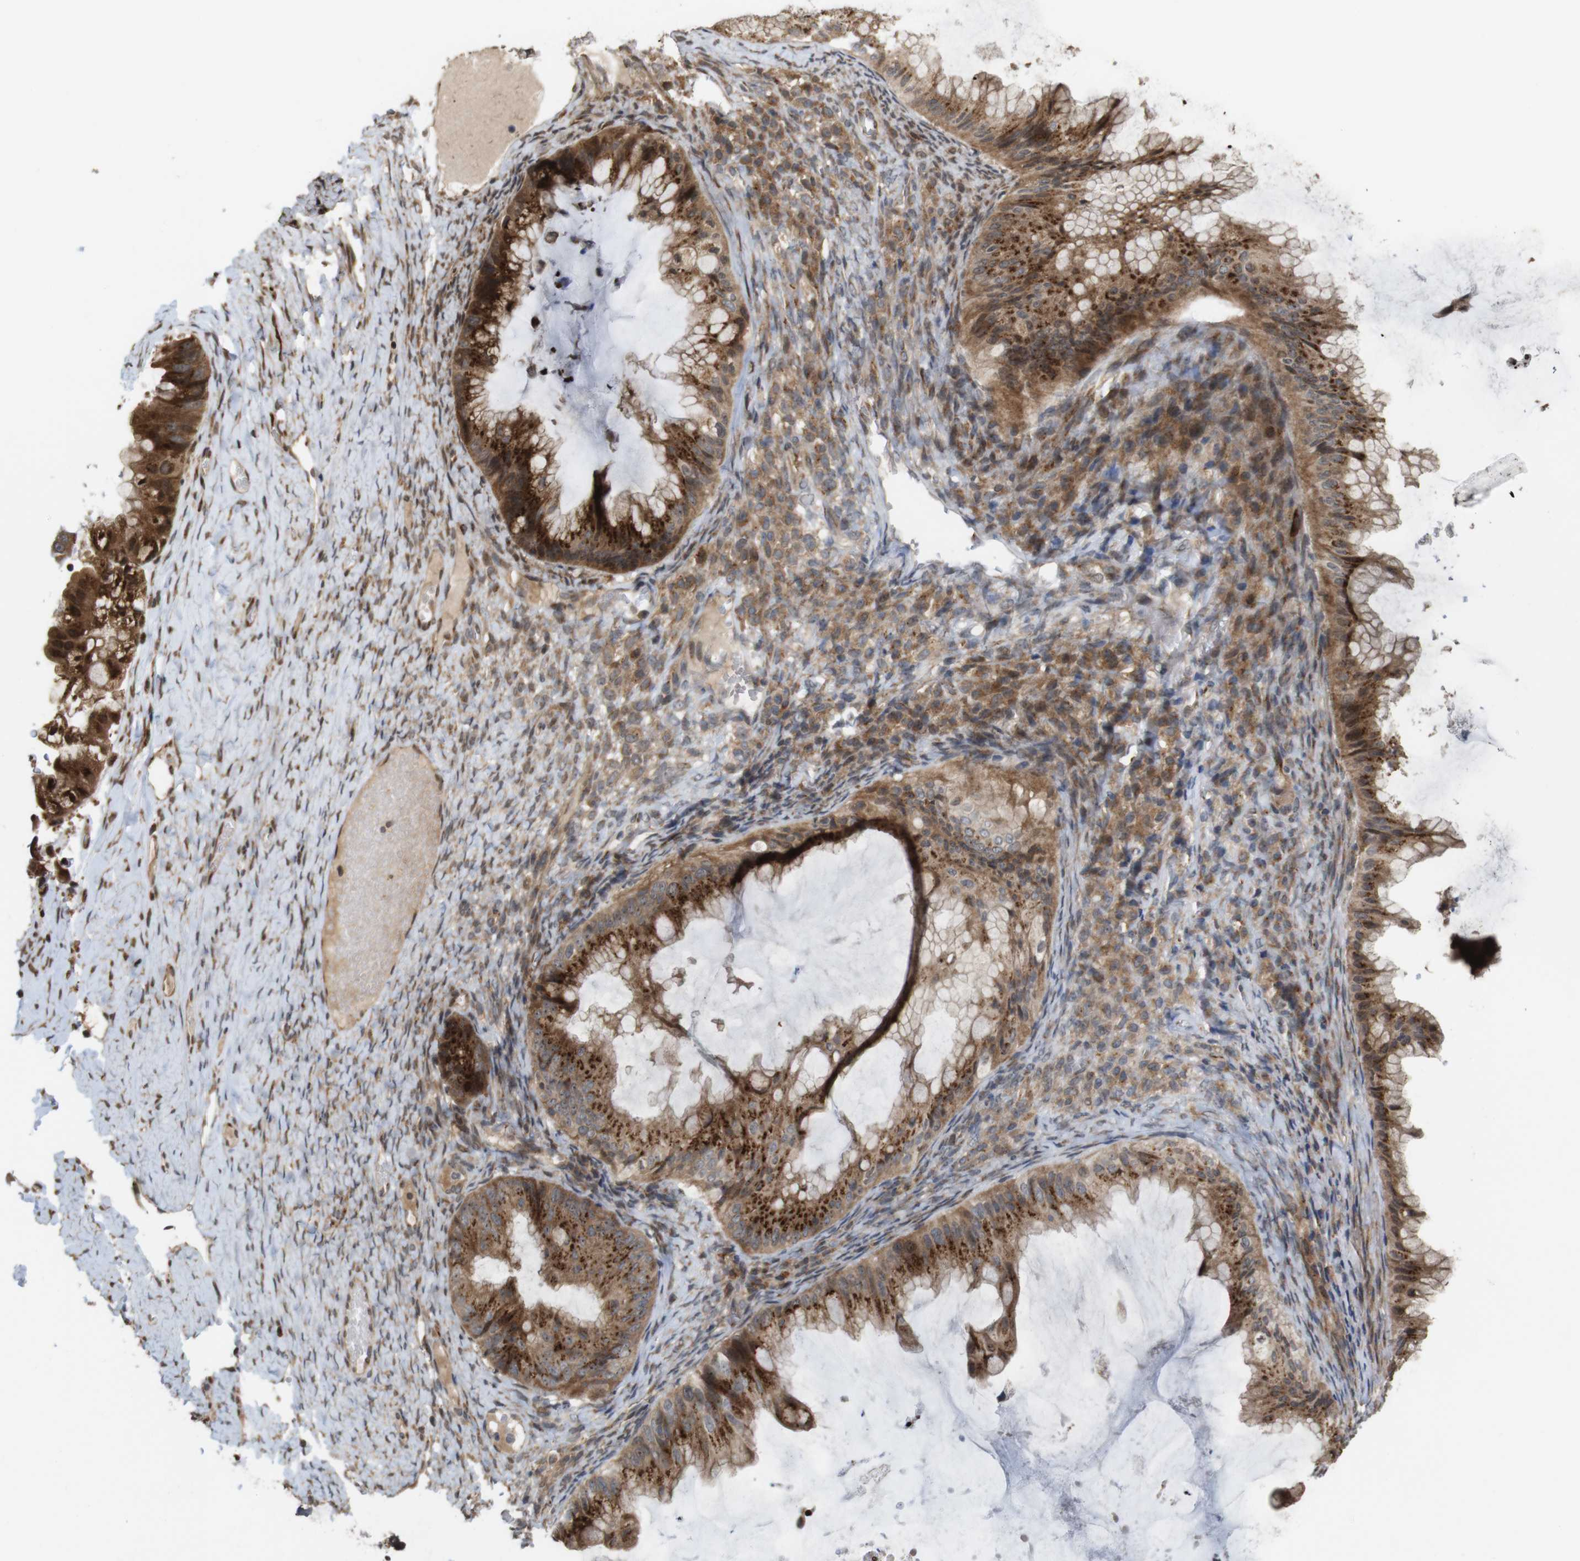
{"staining": {"intensity": "moderate", "quantity": ">75%", "location": "cytoplasmic/membranous"}, "tissue": "ovarian cancer", "cell_type": "Tumor cells", "image_type": "cancer", "snomed": [{"axis": "morphology", "description": "Cystadenocarcinoma, mucinous, NOS"}, {"axis": "topography", "description": "Ovary"}], "caption": "Protein expression analysis of human ovarian cancer (mucinous cystadenocarcinoma) reveals moderate cytoplasmic/membranous expression in about >75% of tumor cells.", "gene": "EFCAB14", "patient": {"sex": "female", "age": 61}}